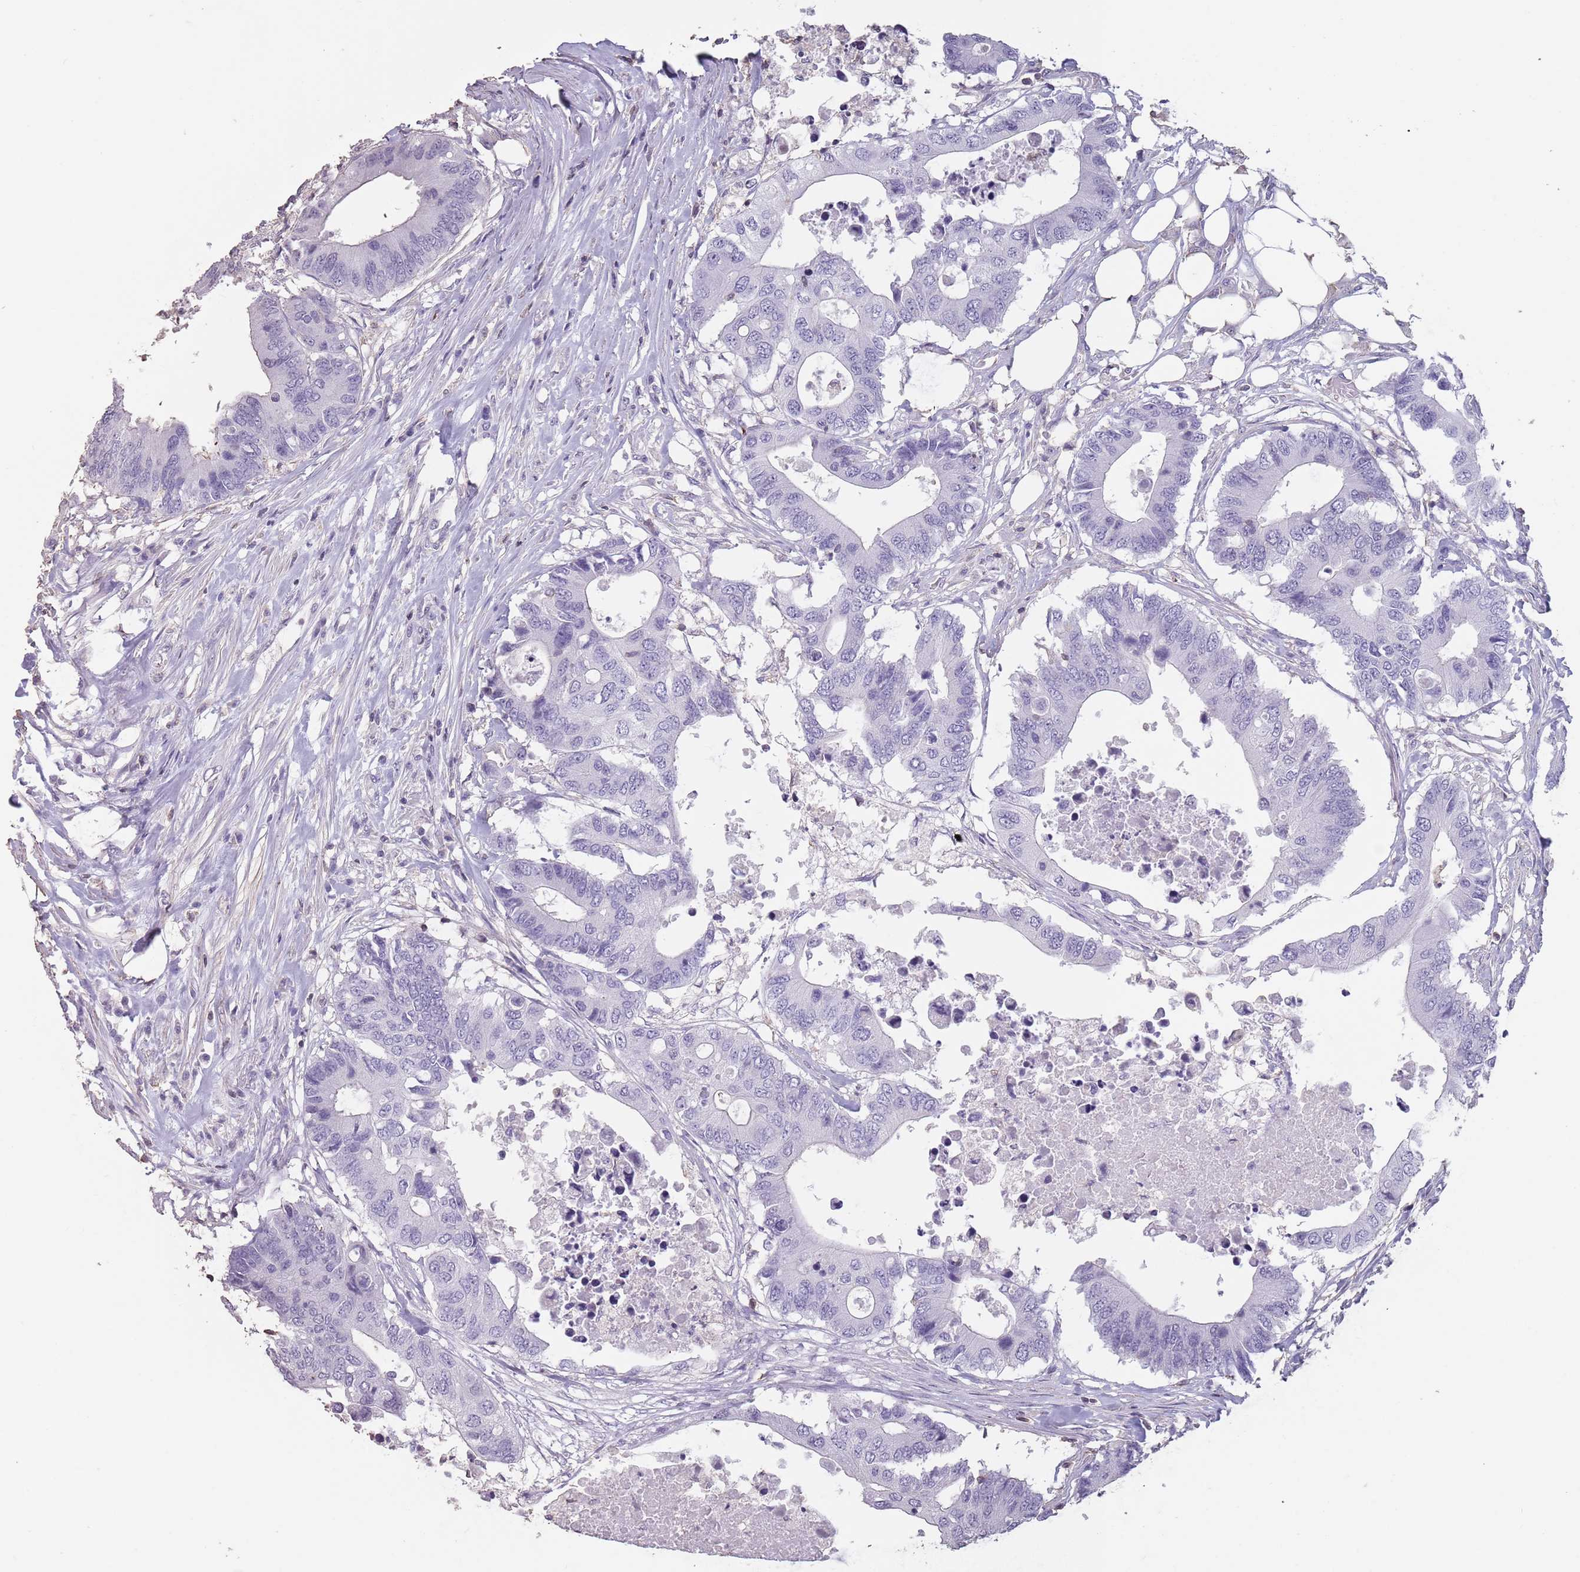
{"staining": {"intensity": "negative", "quantity": "none", "location": "none"}, "tissue": "colorectal cancer", "cell_type": "Tumor cells", "image_type": "cancer", "snomed": [{"axis": "morphology", "description": "Adenocarcinoma, NOS"}, {"axis": "topography", "description": "Colon"}], "caption": "Tumor cells show no significant positivity in adenocarcinoma (colorectal). (DAB (3,3'-diaminobenzidine) IHC, high magnification).", "gene": "SUN5", "patient": {"sex": "male", "age": 71}}